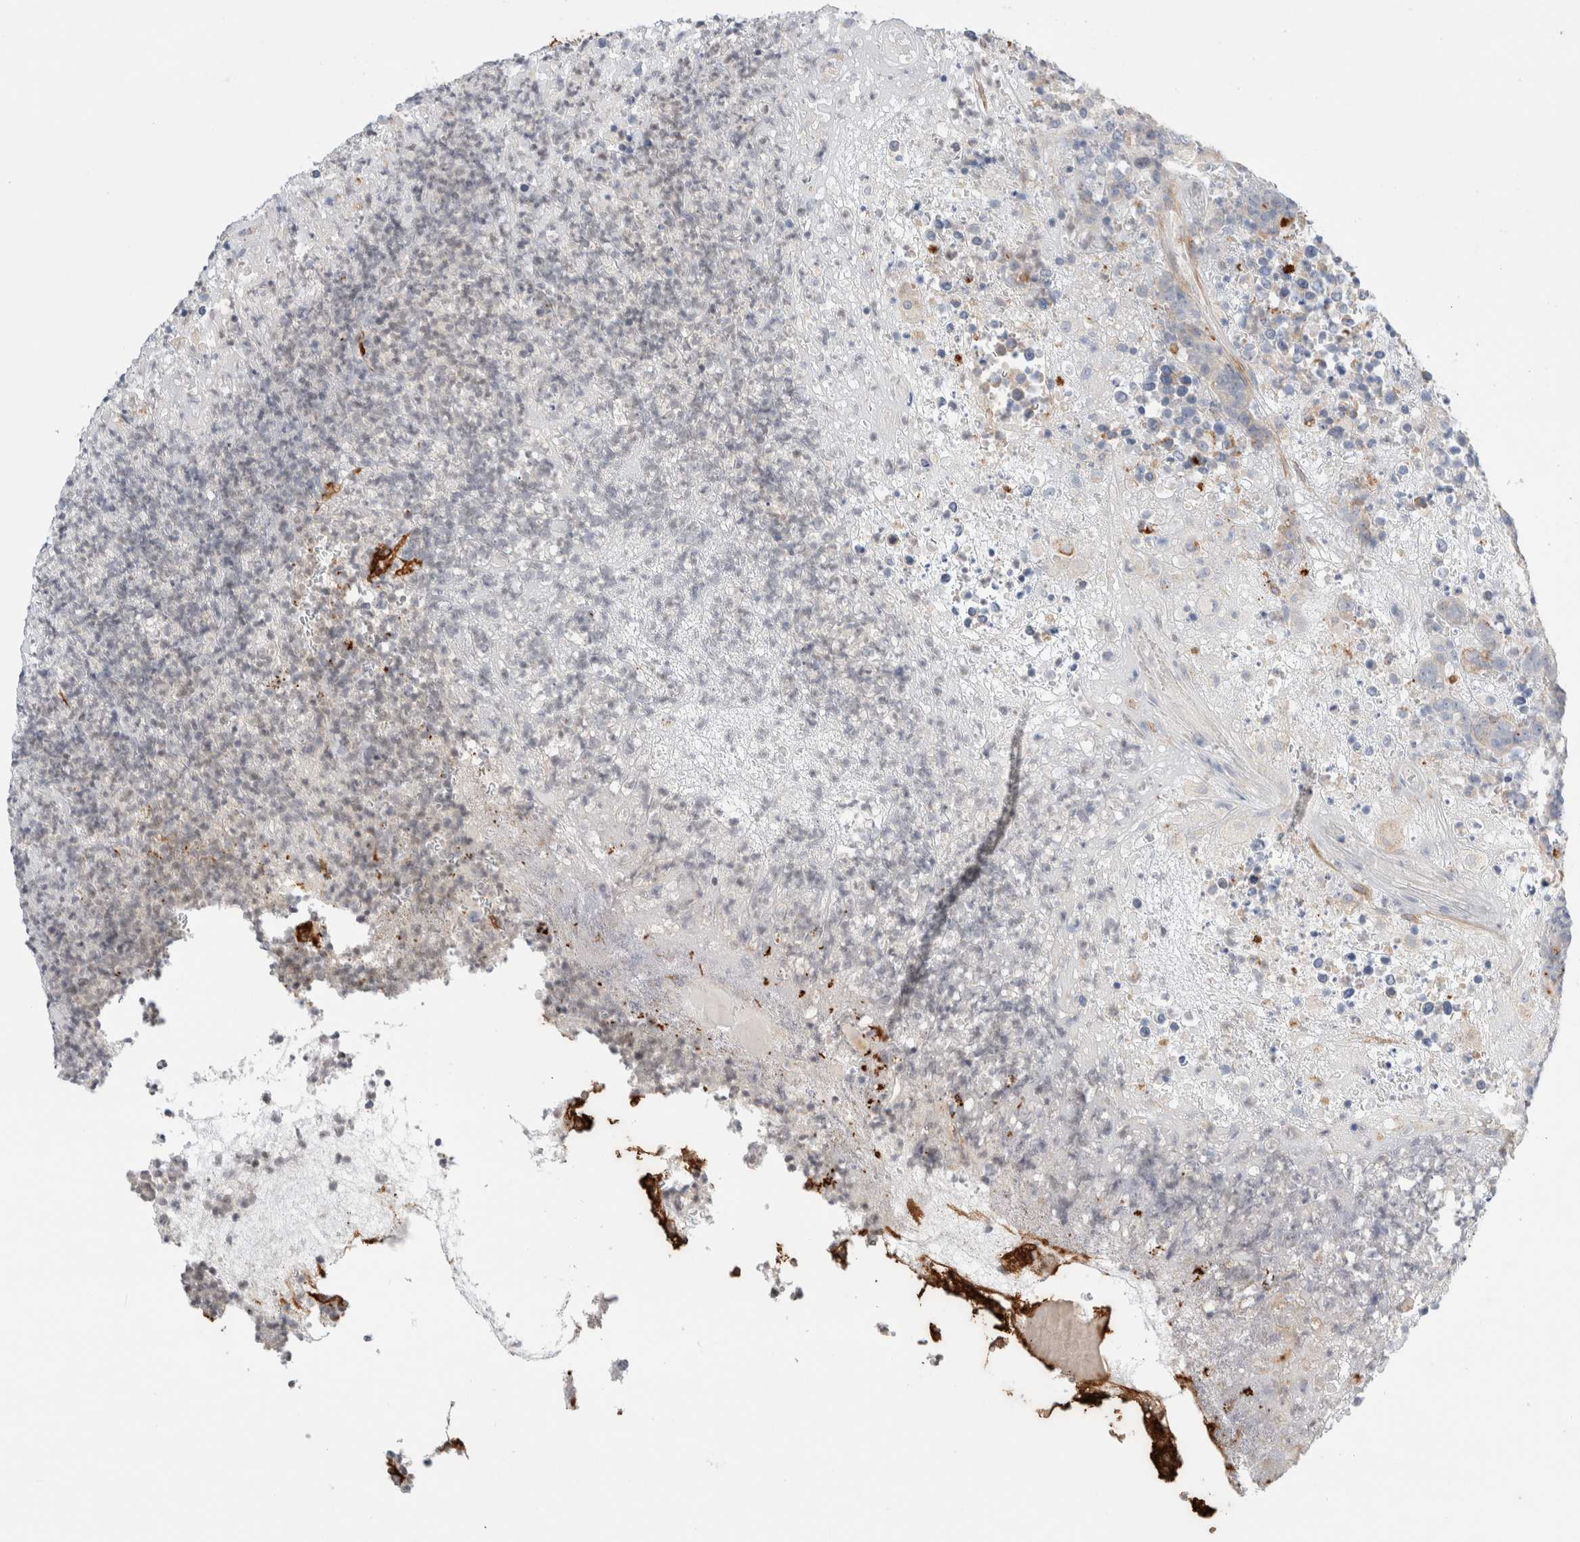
{"staining": {"intensity": "negative", "quantity": "none", "location": "none"}, "tissue": "colorectal cancer", "cell_type": "Tumor cells", "image_type": "cancer", "snomed": [{"axis": "morphology", "description": "Normal tissue, NOS"}, {"axis": "morphology", "description": "Adenocarcinoma, NOS"}, {"axis": "topography", "description": "Colon"}], "caption": "This micrograph is of adenocarcinoma (colorectal) stained with IHC to label a protein in brown with the nuclei are counter-stained blue. There is no expression in tumor cells.", "gene": "ADAM30", "patient": {"sex": "female", "age": 75}}